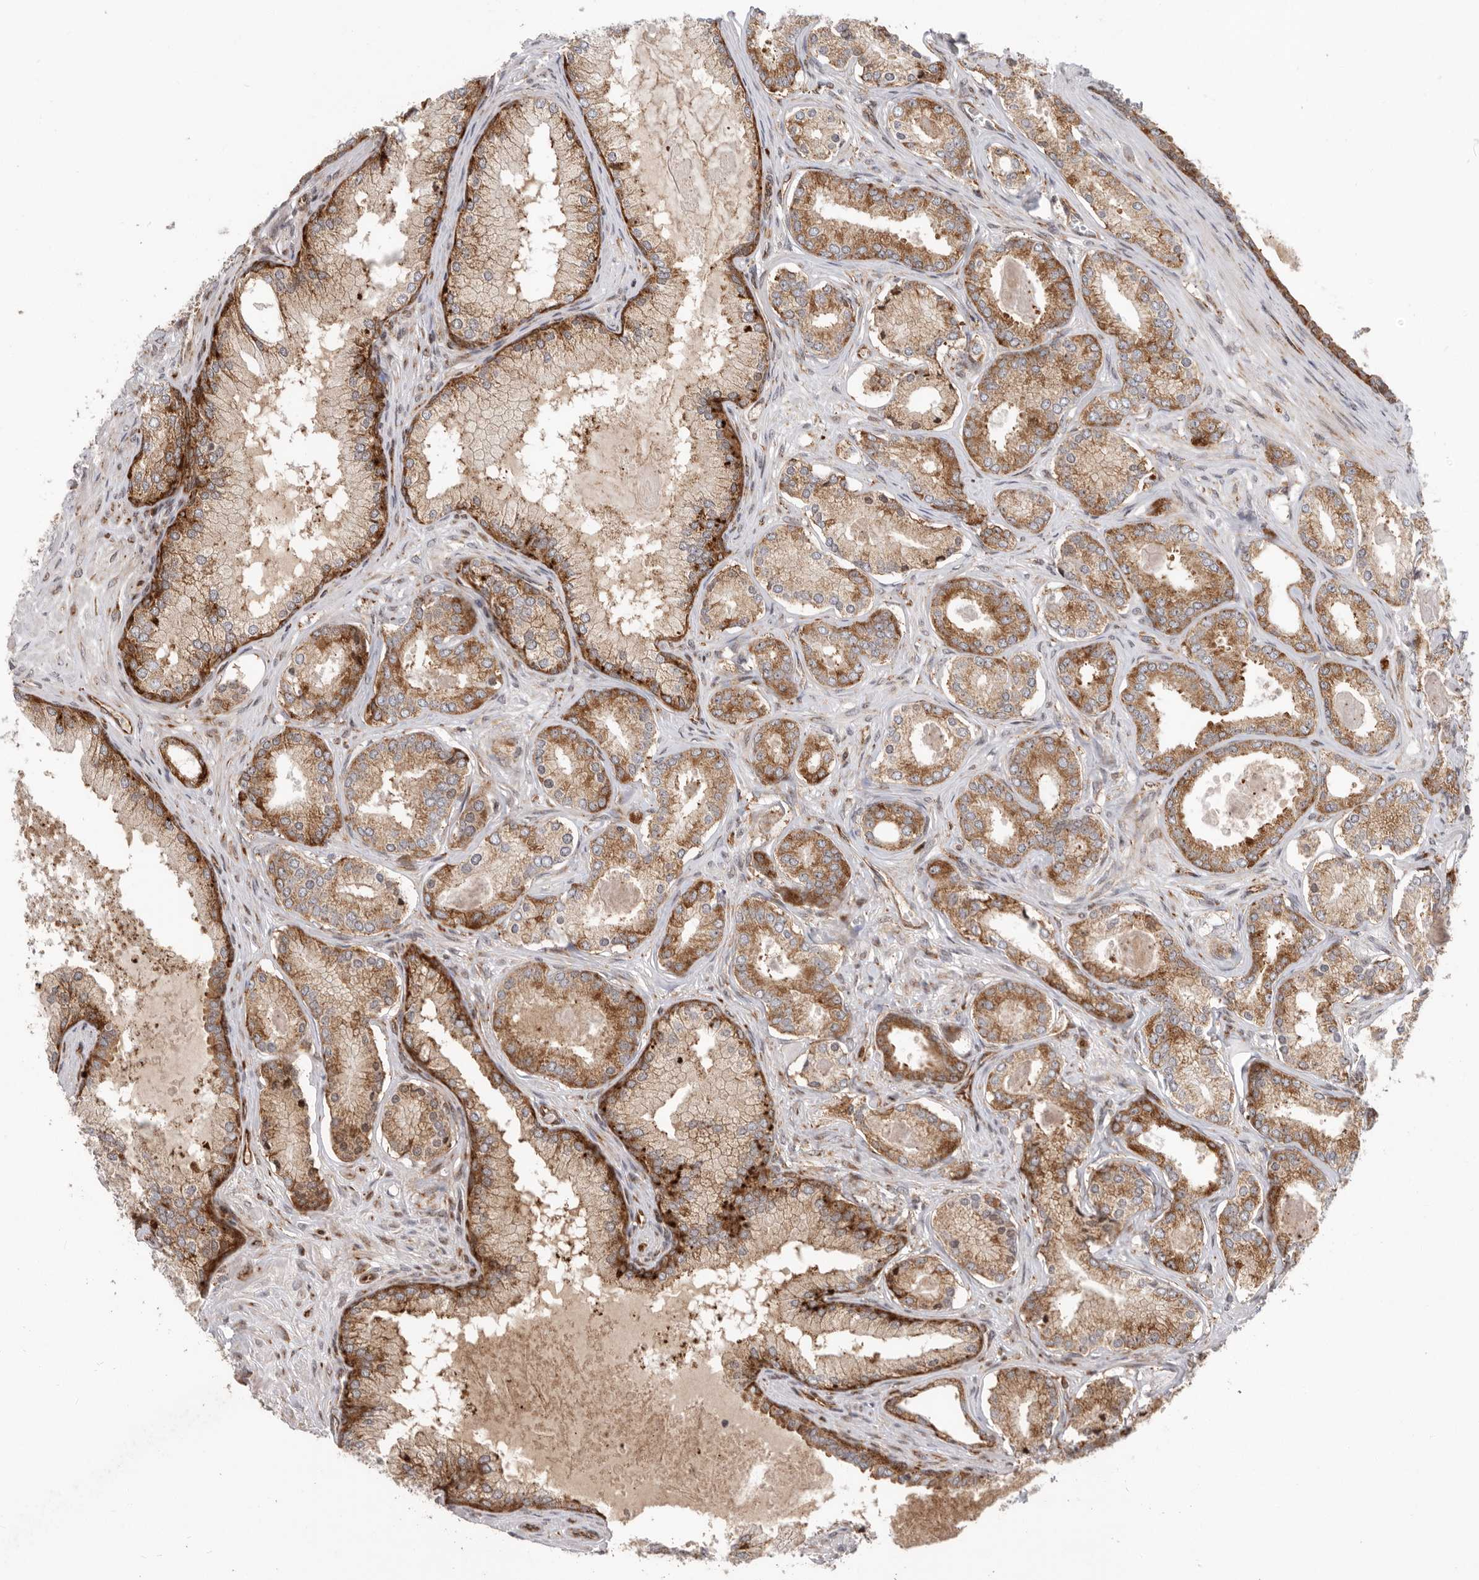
{"staining": {"intensity": "moderate", "quantity": ">75%", "location": "cytoplasmic/membranous"}, "tissue": "prostate cancer", "cell_type": "Tumor cells", "image_type": "cancer", "snomed": [{"axis": "morphology", "description": "Adenocarcinoma, Low grade"}, {"axis": "topography", "description": "Prostate"}], "caption": "Immunohistochemistry of prostate low-grade adenocarcinoma demonstrates medium levels of moderate cytoplasmic/membranous expression in approximately >75% of tumor cells. Using DAB (brown) and hematoxylin (blue) stains, captured at high magnification using brightfield microscopy.", "gene": "FZD3", "patient": {"sex": "male", "age": 70}}